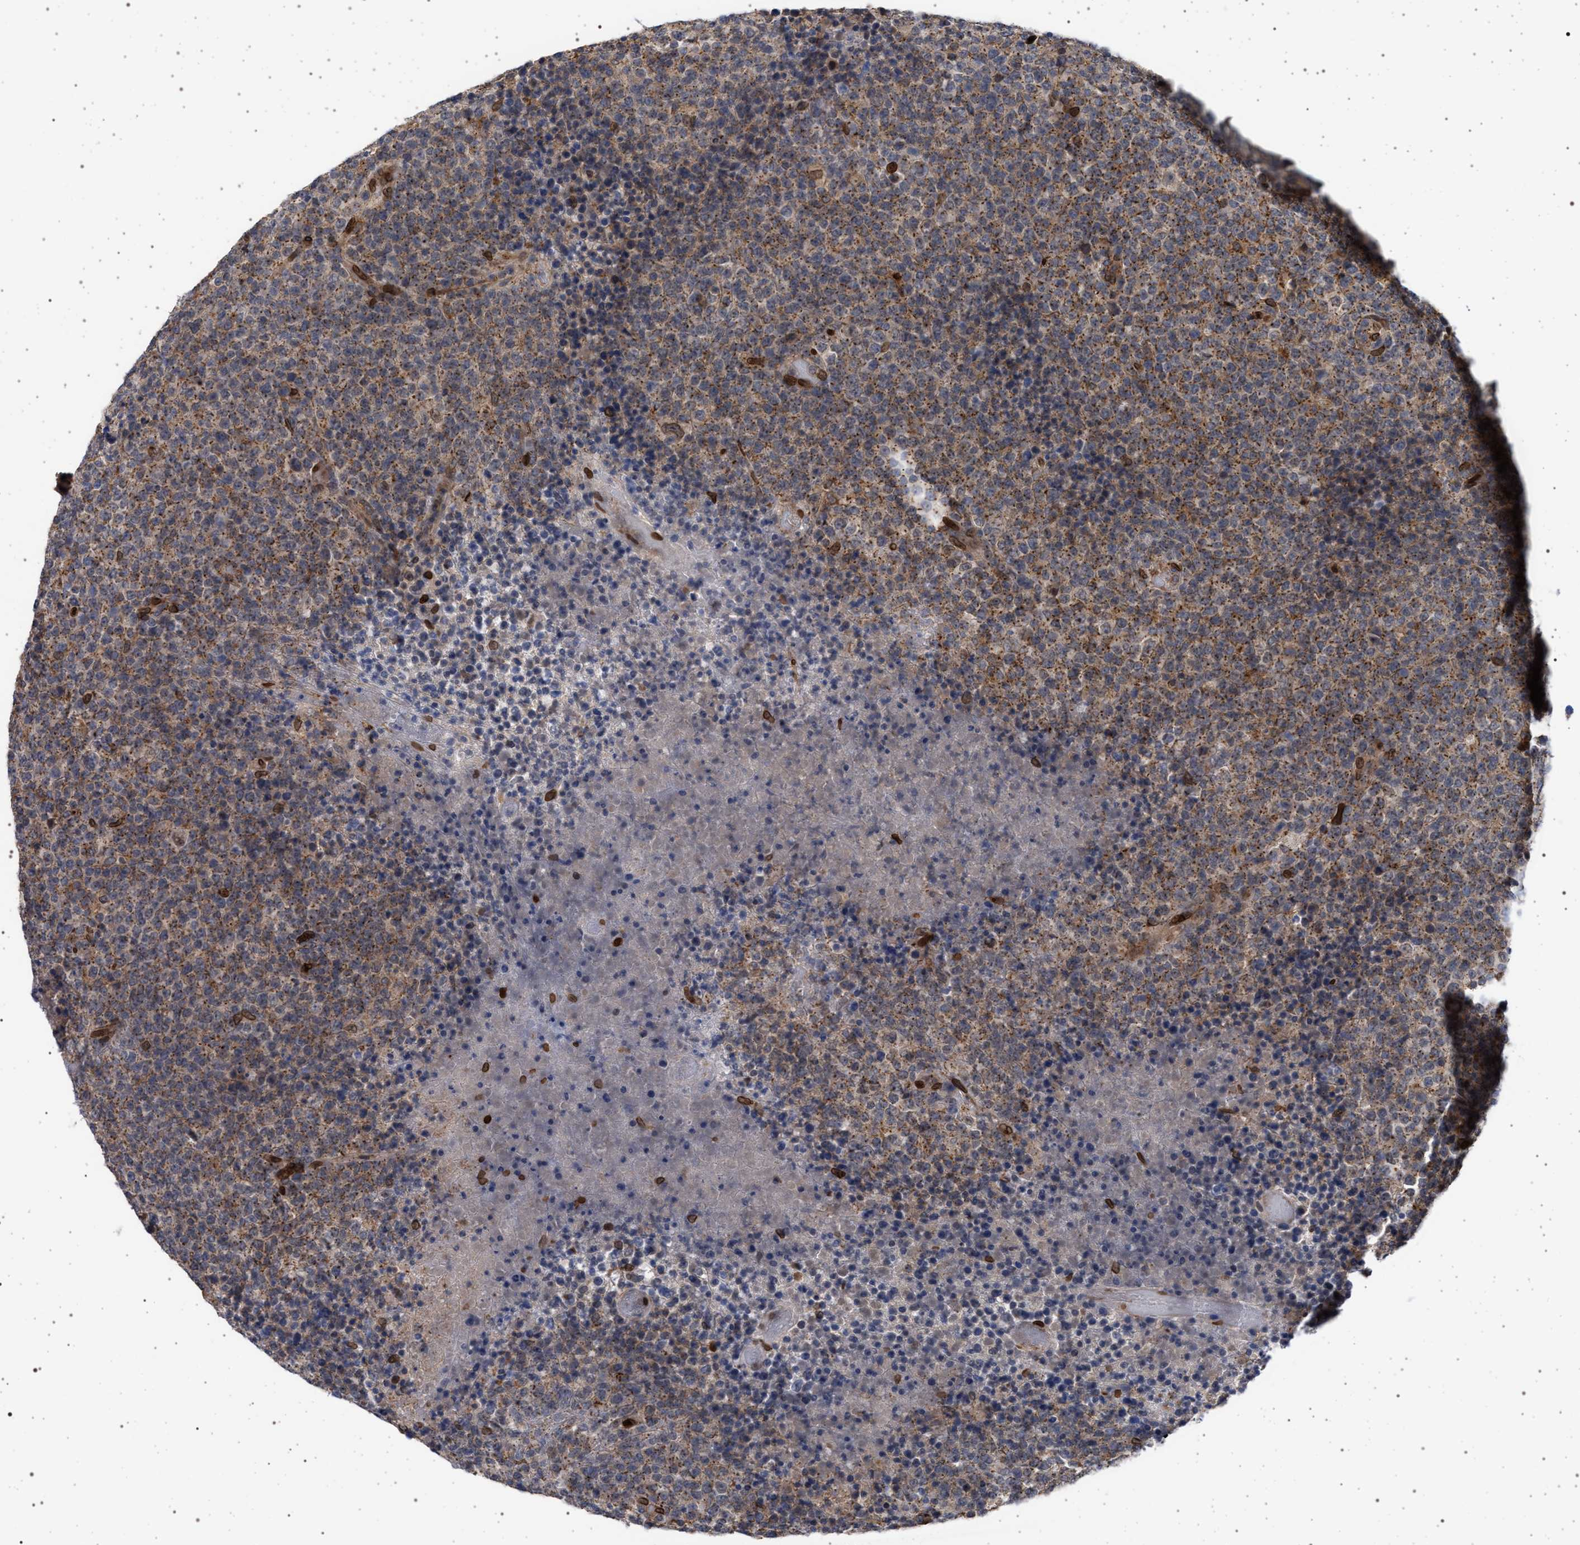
{"staining": {"intensity": "moderate", "quantity": ">75%", "location": "cytoplasmic/membranous"}, "tissue": "lymphoma", "cell_type": "Tumor cells", "image_type": "cancer", "snomed": [{"axis": "morphology", "description": "Malignant lymphoma, non-Hodgkin's type, High grade"}, {"axis": "topography", "description": "Lymph node"}], "caption": "Immunohistochemical staining of human lymphoma exhibits moderate cytoplasmic/membranous protein staining in about >75% of tumor cells. Immunohistochemistry stains the protein in brown and the nuclei are stained blue.", "gene": "ING2", "patient": {"sex": "male", "age": 13}}